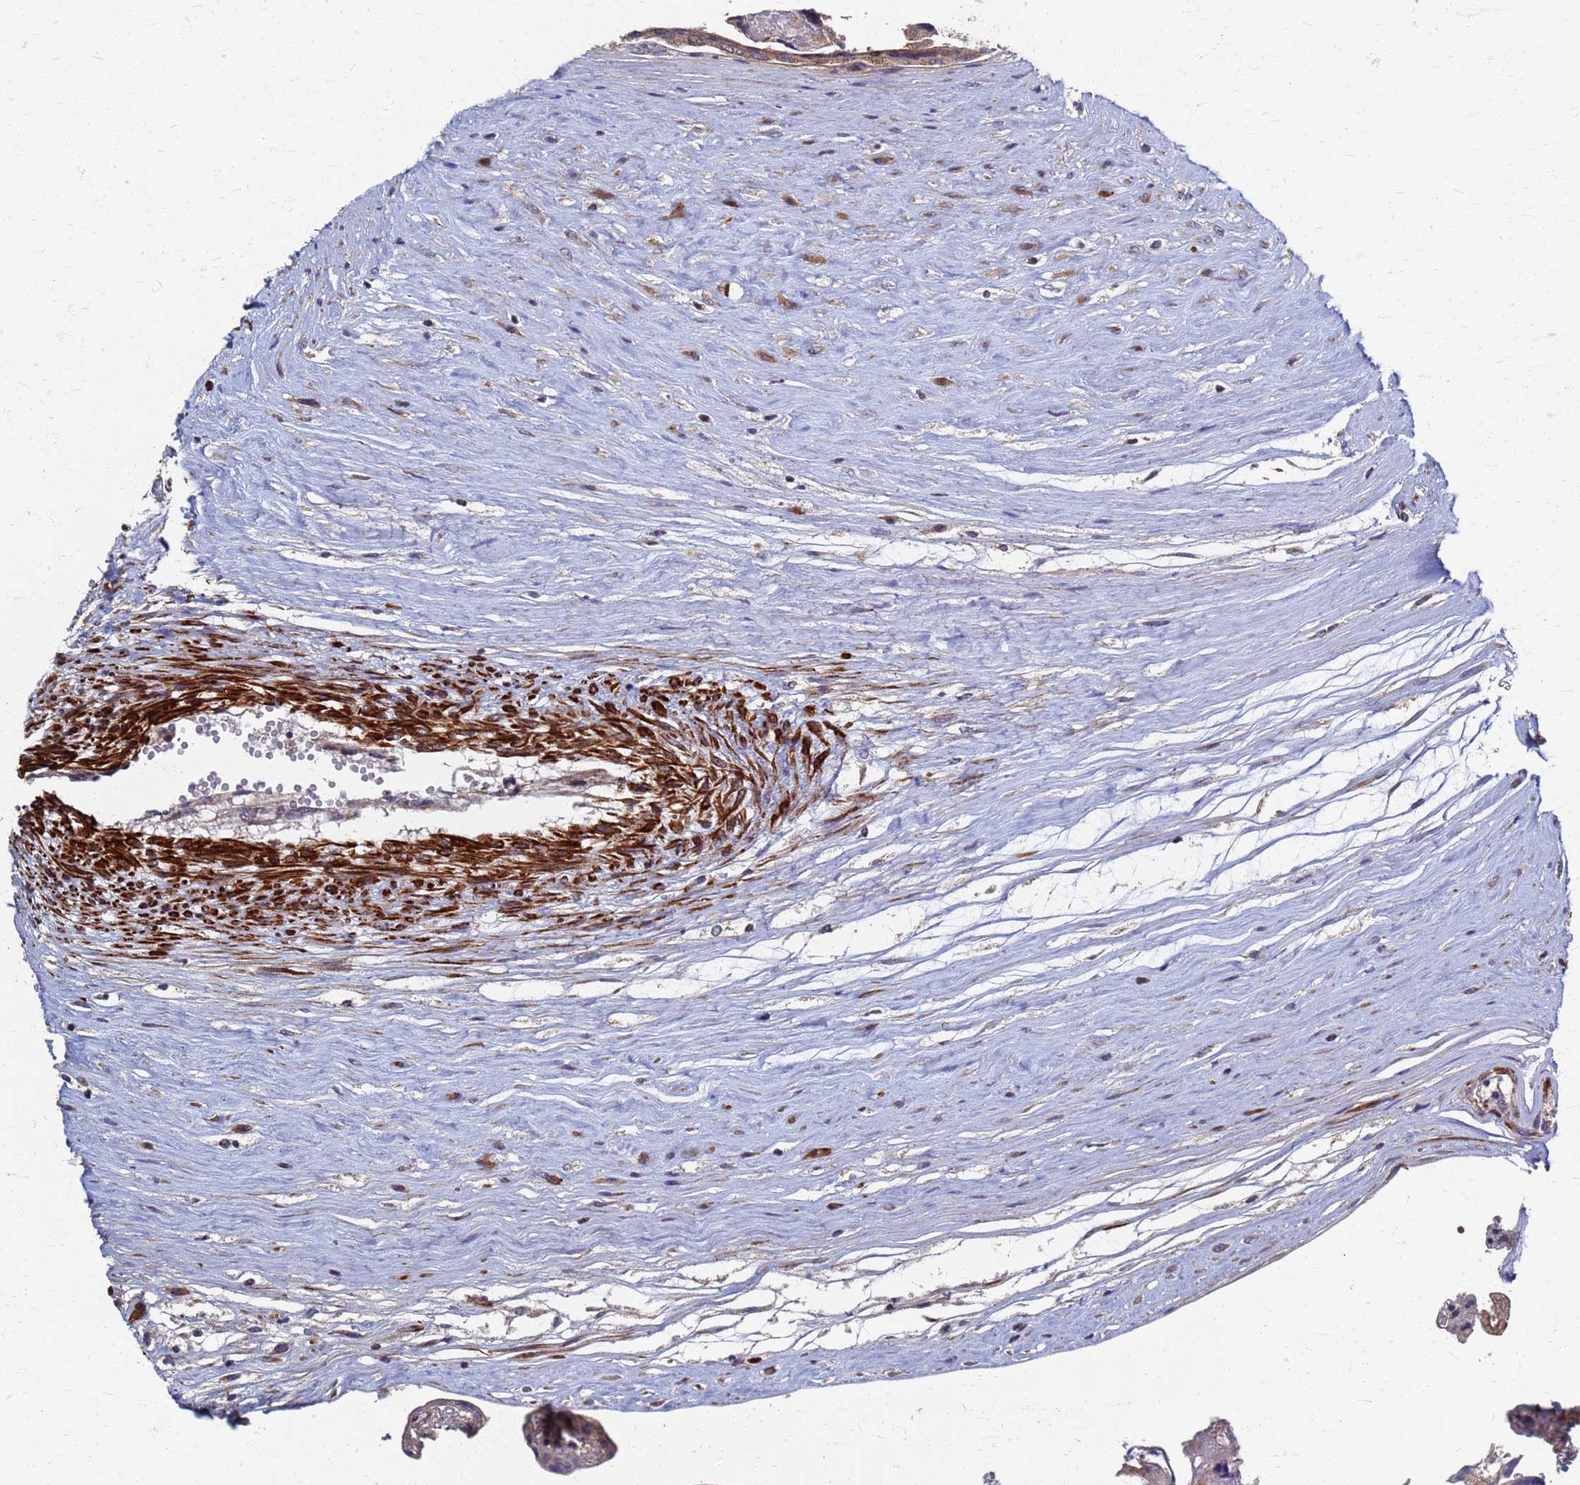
{"staining": {"intensity": "weak", "quantity": "25%-75%", "location": "cytoplasmic/membranous"}, "tissue": "placenta", "cell_type": "Trophoblastic cells", "image_type": "normal", "snomed": [{"axis": "morphology", "description": "Normal tissue, NOS"}, {"axis": "topography", "description": "Placenta"}], "caption": "Human placenta stained with a brown dye exhibits weak cytoplasmic/membranous positive staining in about 25%-75% of trophoblastic cells.", "gene": "ATPAF1", "patient": {"sex": "female", "age": 37}}